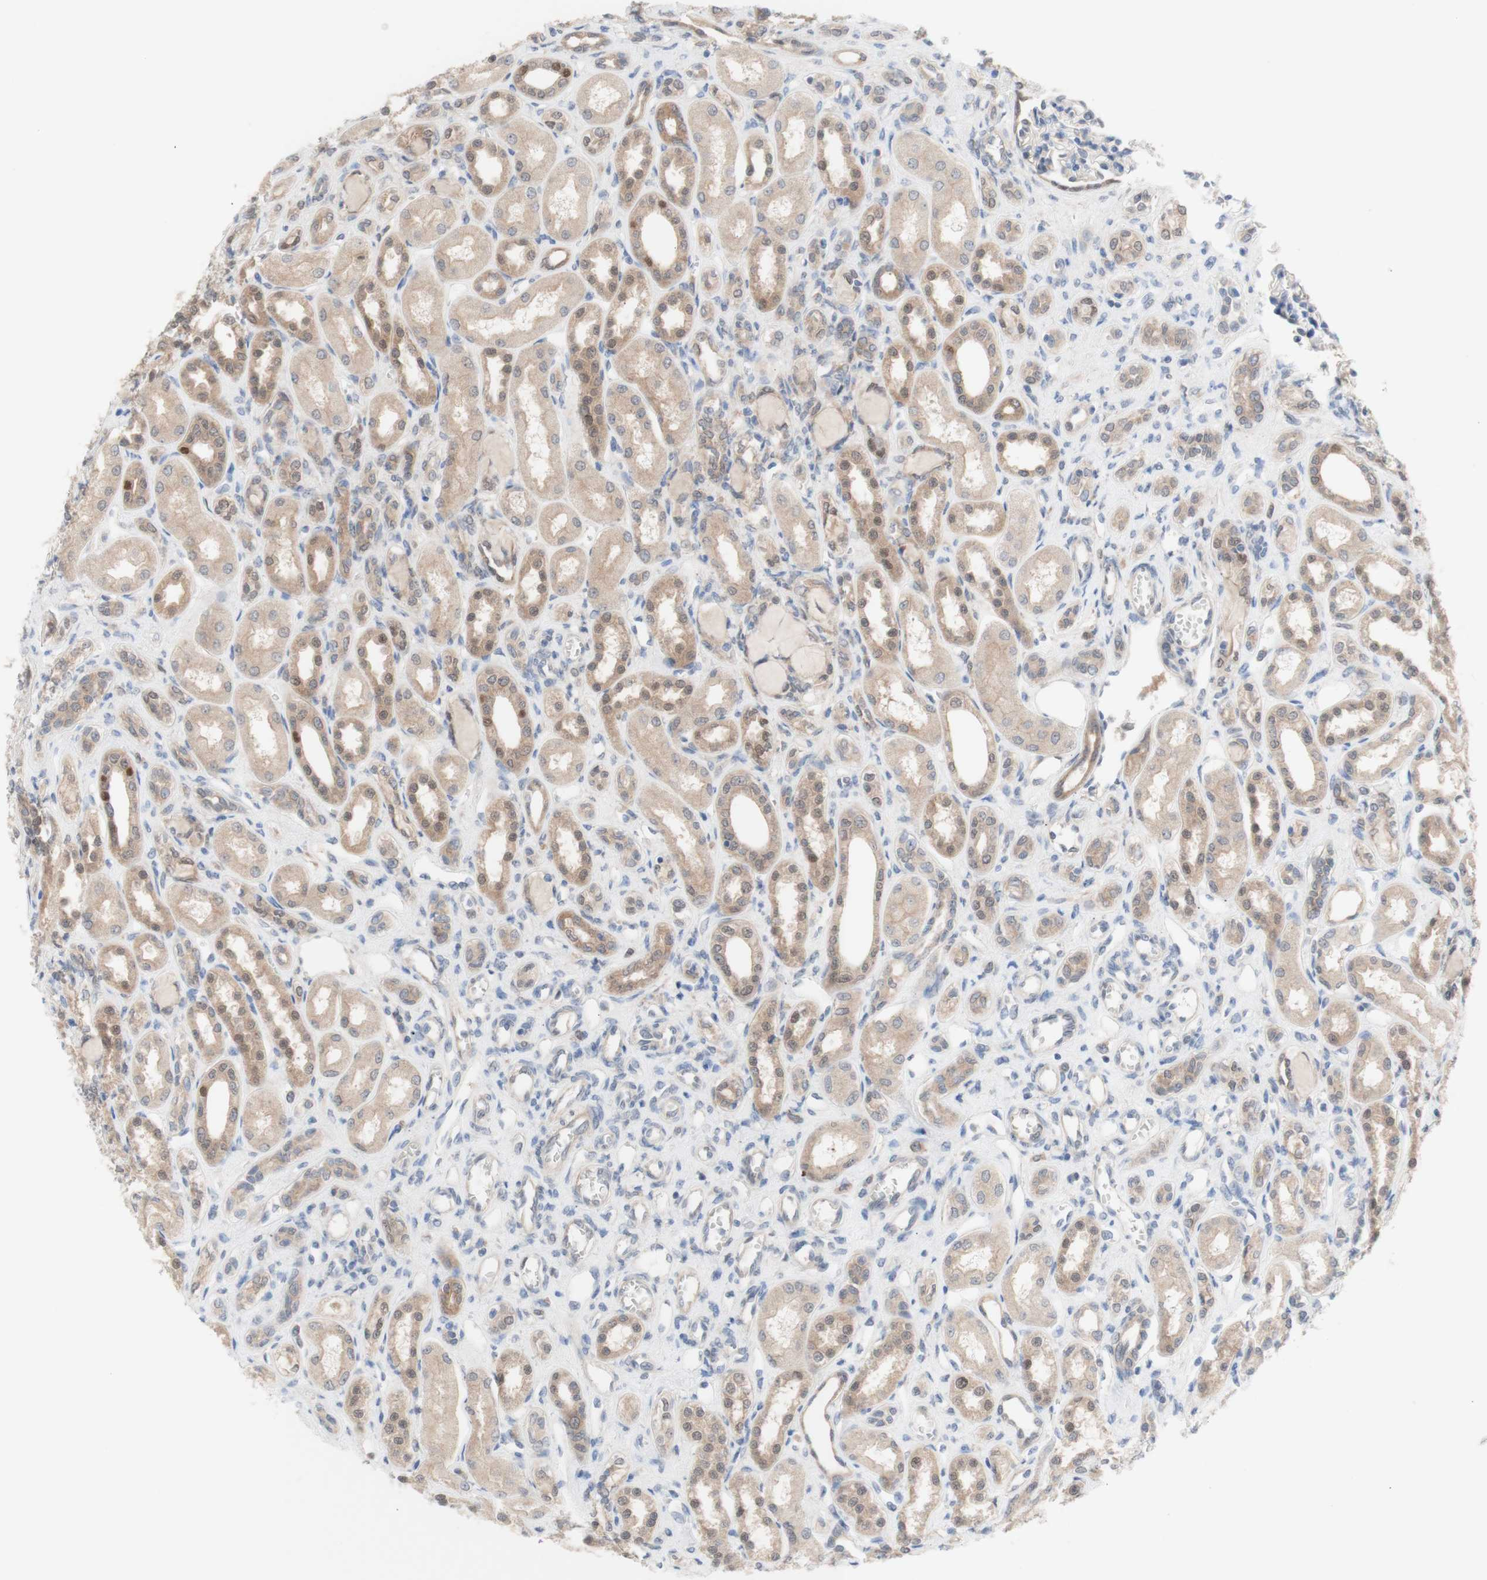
{"staining": {"intensity": "weak", "quantity": ">75%", "location": "cytoplasmic/membranous"}, "tissue": "kidney", "cell_type": "Cells in glomeruli", "image_type": "normal", "snomed": [{"axis": "morphology", "description": "Normal tissue, NOS"}, {"axis": "topography", "description": "Kidney"}], "caption": "Immunohistochemical staining of normal human kidney displays weak cytoplasmic/membranous protein staining in approximately >75% of cells in glomeruli.", "gene": "PRMT5", "patient": {"sex": "male", "age": 7}}